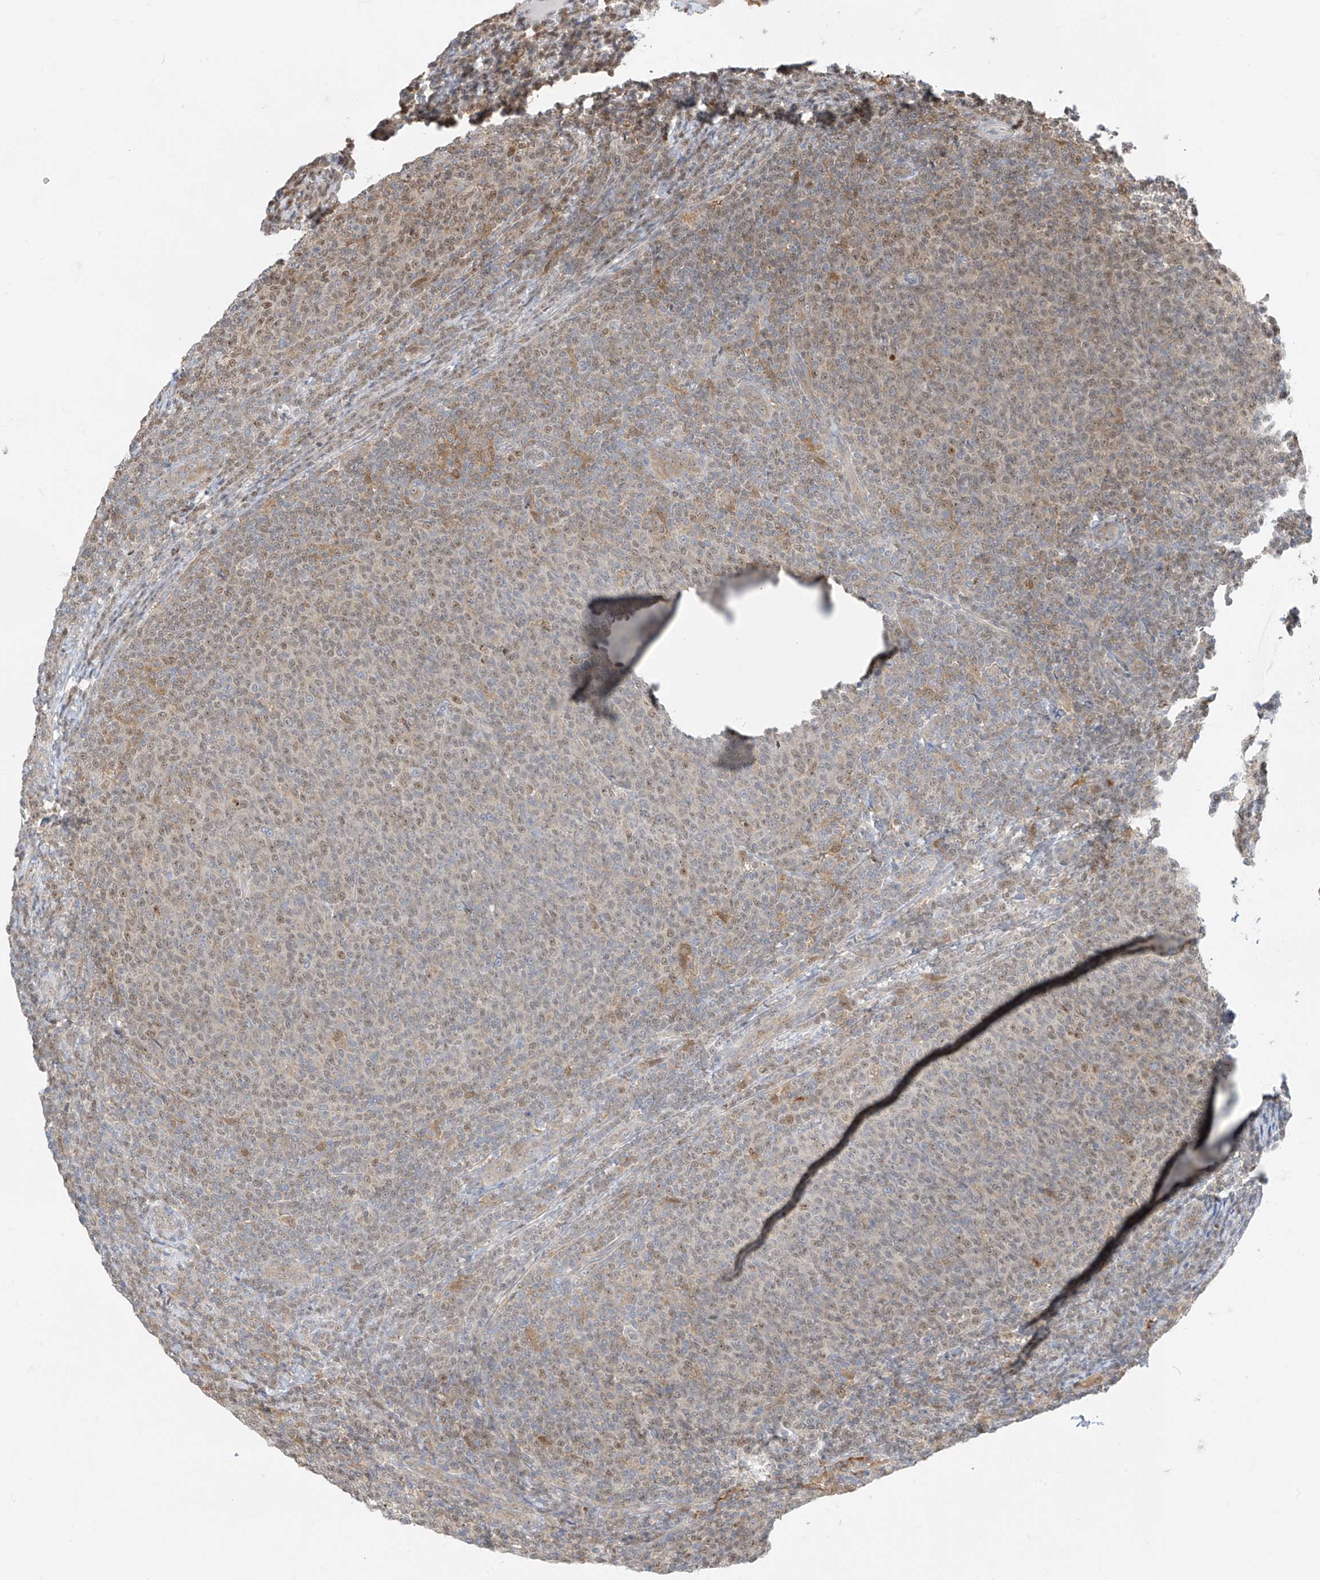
{"staining": {"intensity": "weak", "quantity": "25%-75%", "location": "nuclear"}, "tissue": "lymphoma", "cell_type": "Tumor cells", "image_type": "cancer", "snomed": [{"axis": "morphology", "description": "Malignant lymphoma, non-Hodgkin's type, Low grade"}, {"axis": "topography", "description": "Lymph node"}], "caption": "Weak nuclear protein expression is appreciated in about 25%-75% of tumor cells in malignant lymphoma, non-Hodgkin's type (low-grade).", "gene": "TTC38", "patient": {"sex": "male", "age": 66}}